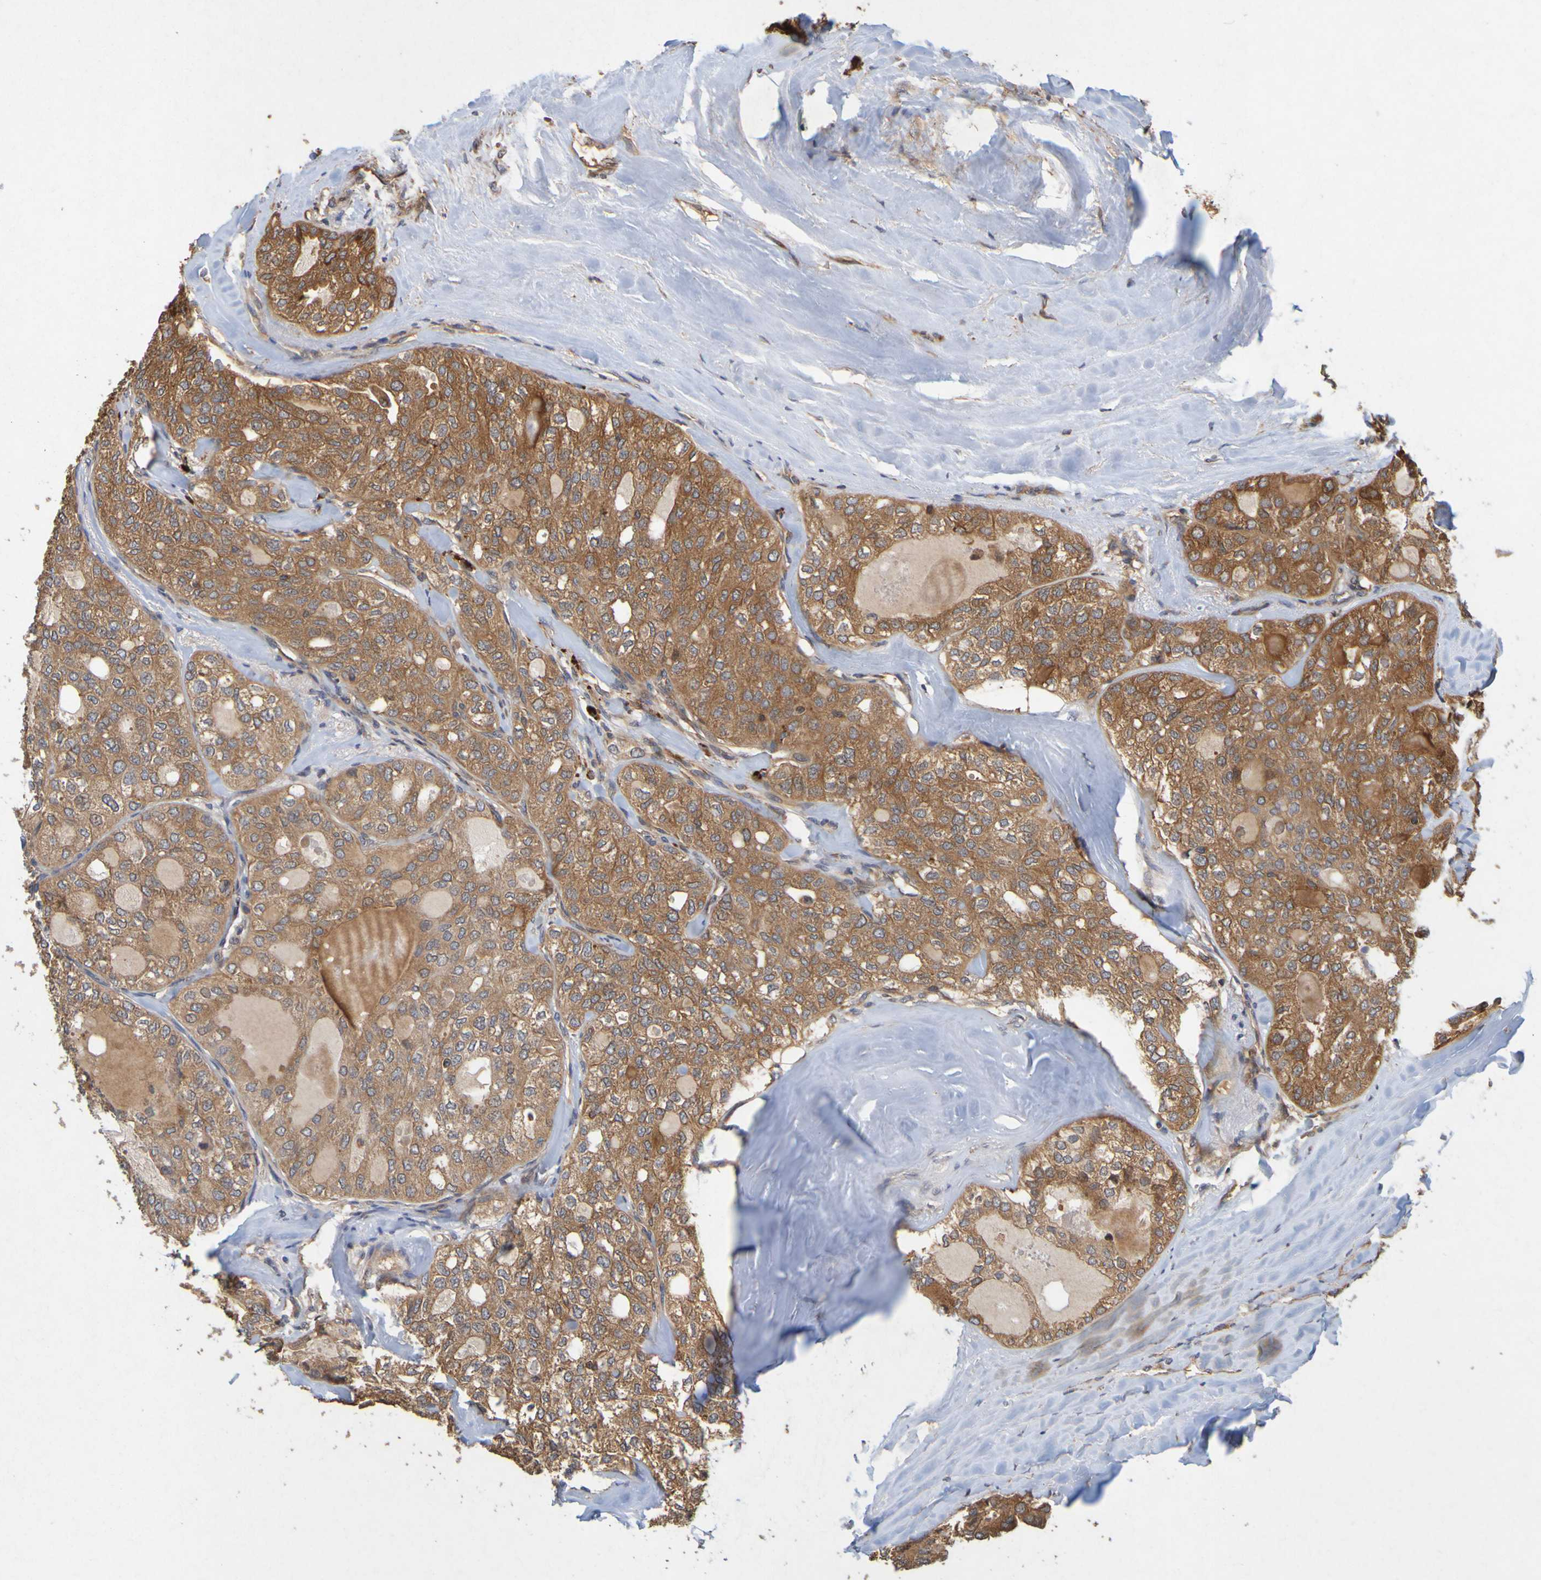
{"staining": {"intensity": "strong", "quantity": ">75%", "location": "cytoplasmic/membranous"}, "tissue": "thyroid cancer", "cell_type": "Tumor cells", "image_type": "cancer", "snomed": [{"axis": "morphology", "description": "Follicular adenoma carcinoma, NOS"}, {"axis": "topography", "description": "Thyroid gland"}], "caption": "Protein expression analysis of thyroid follicular adenoma carcinoma demonstrates strong cytoplasmic/membranous staining in about >75% of tumor cells.", "gene": "OCRL", "patient": {"sex": "male", "age": 75}}